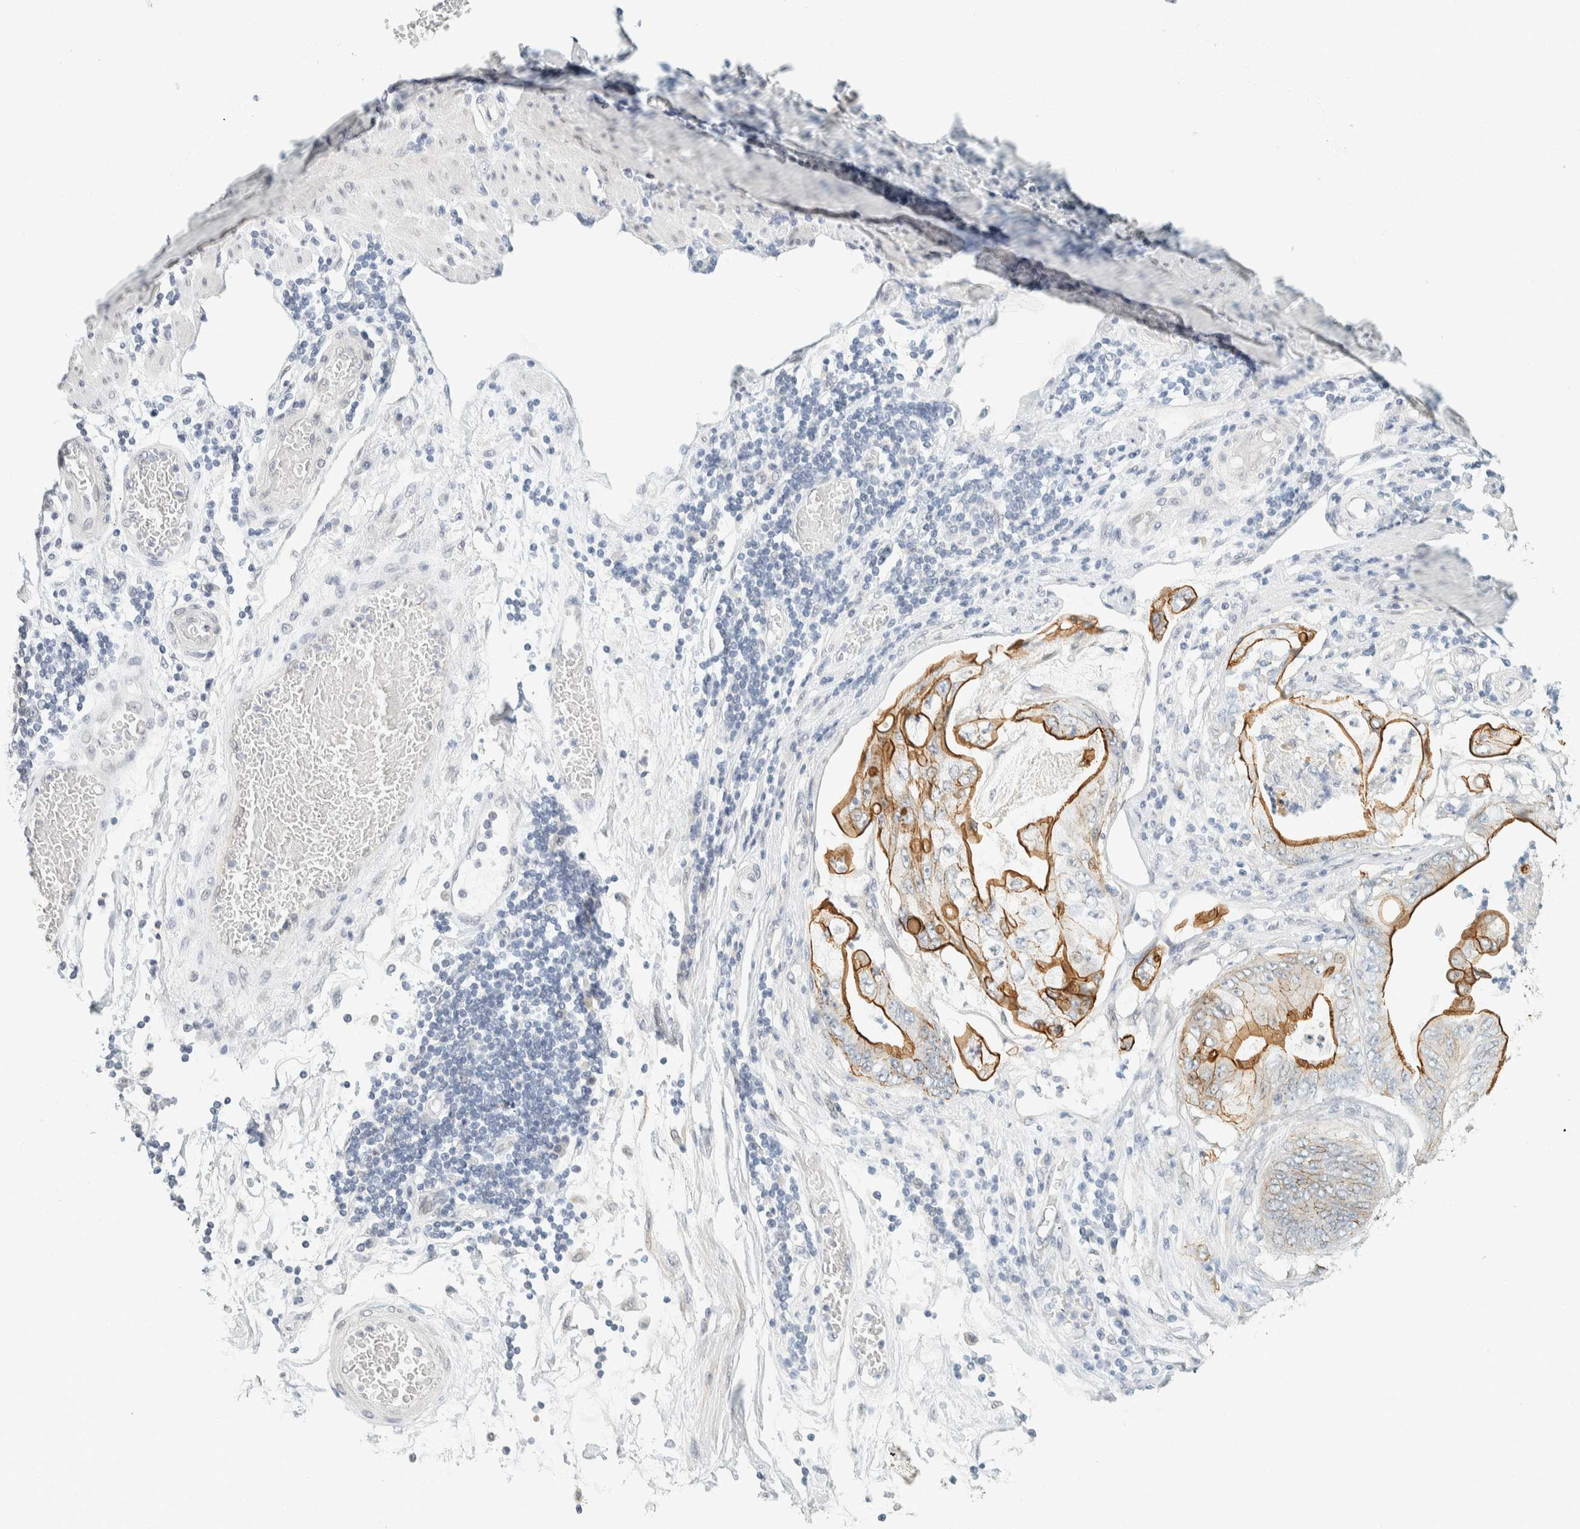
{"staining": {"intensity": "moderate", "quantity": "25%-75%", "location": "cytoplasmic/membranous"}, "tissue": "stomach cancer", "cell_type": "Tumor cells", "image_type": "cancer", "snomed": [{"axis": "morphology", "description": "Adenocarcinoma, NOS"}, {"axis": "topography", "description": "Stomach"}], "caption": "Stomach cancer stained with a brown dye demonstrates moderate cytoplasmic/membranous positive staining in about 25%-75% of tumor cells.", "gene": "C1QTNF12", "patient": {"sex": "female", "age": 73}}